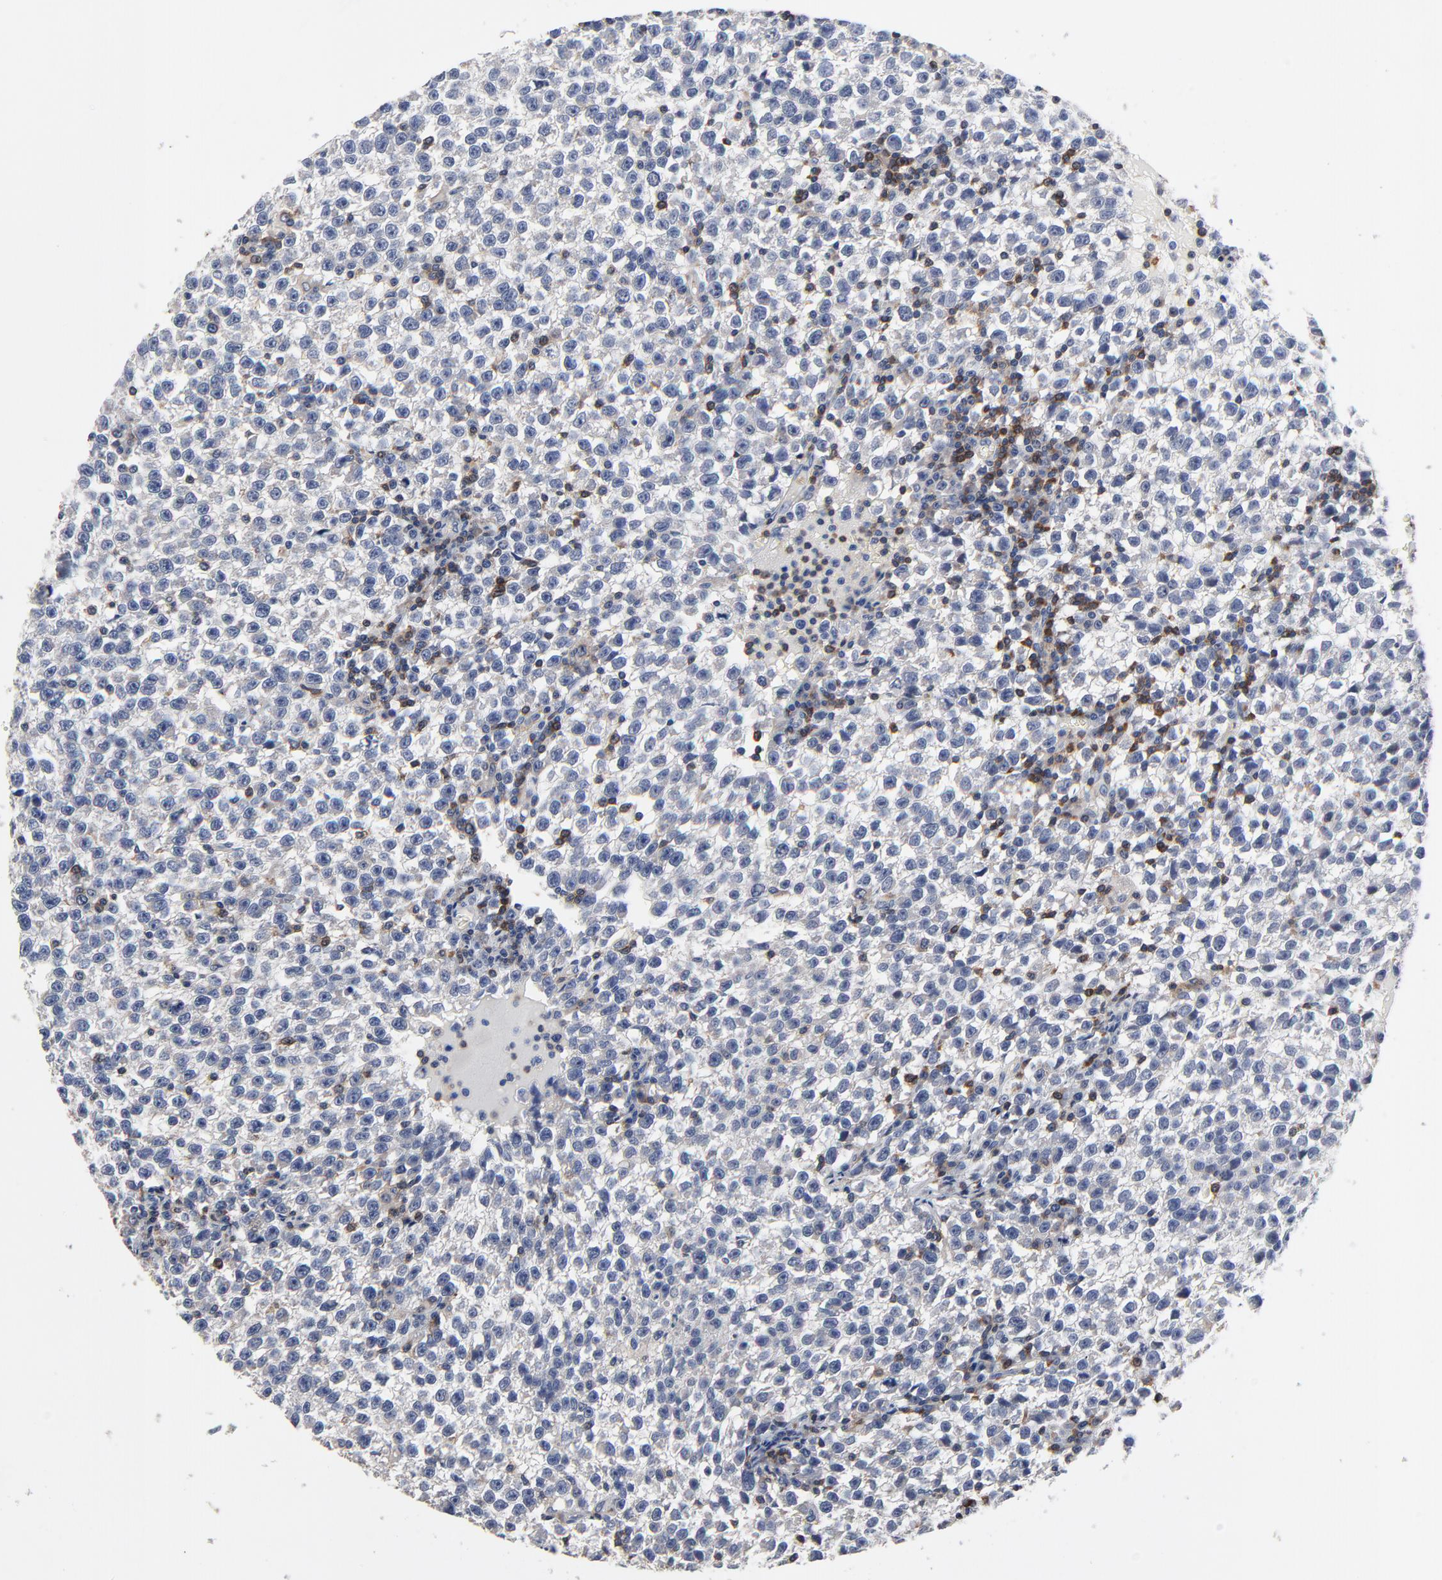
{"staining": {"intensity": "negative", "quantity": "none", "location": "none"}, "tissue": "testis cancer", "cell_type": "Tumor cells", "image_type": "cancer", "snomed": [{"axis": "morphology", "description": "Seminoma, NOS"}, {"axis": "topography", "description": "Testis"}], "caption": "Seminoma (testis) stained for a protein using IHC displays no positivity tumor cells.", "gene": "SKAP1", "patient": {"sex": "male", "age": 35}}